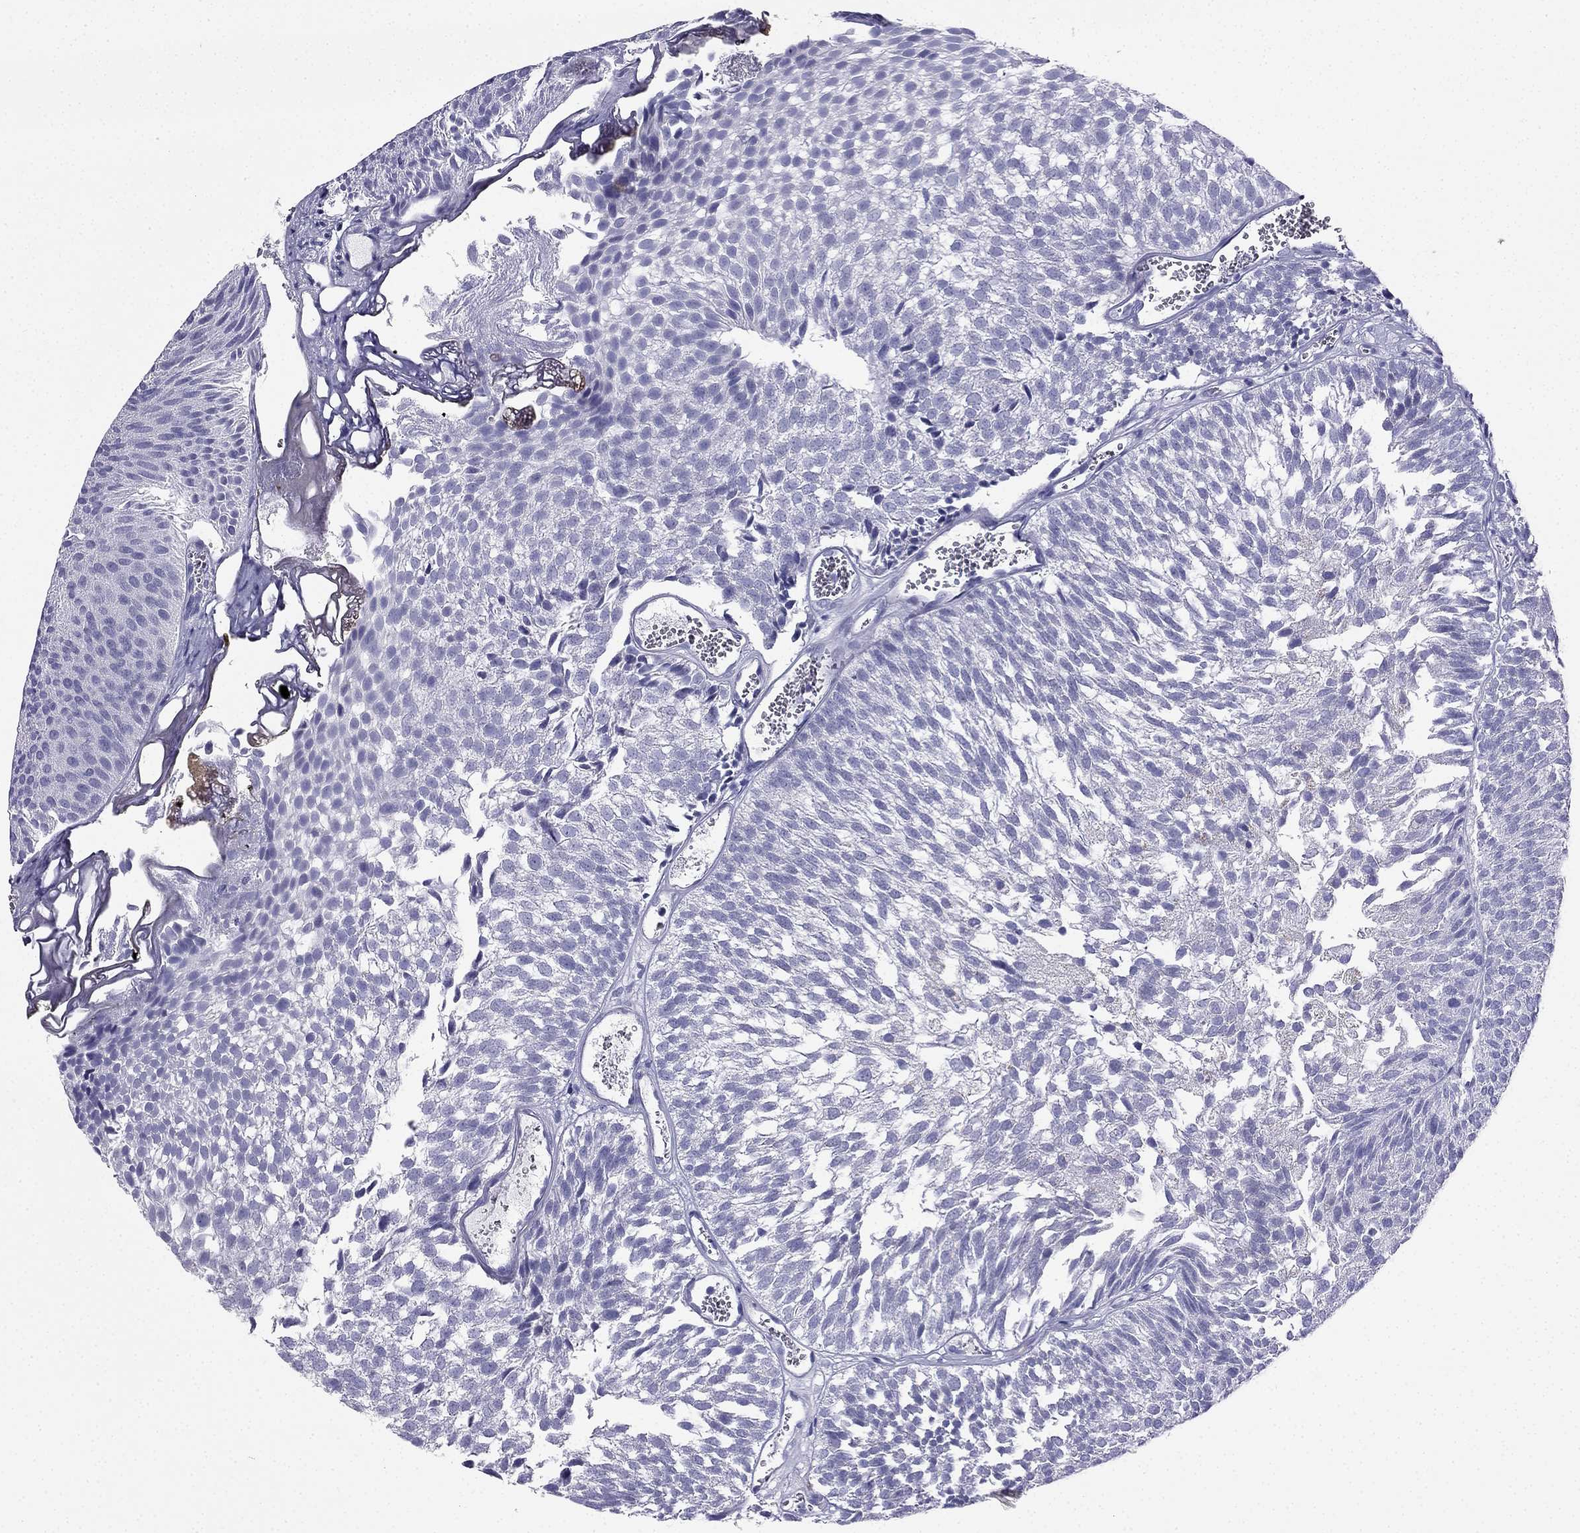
{"staining": {"intensity": "negative", "quantity": "none", "location": "none"}, "tissue": "urothelial cancer", "cell_type": "Tumor cells", "image_type": "cancer", "snomed": [{"axis": "morphology", "description": "Urothelial carcinoma, Low grade"}, {"axis": "topography", "description": "Urinary bladder"}], "caption": "Low-grade urothelial carcinoma was stained to show a protein in brown. There is no significant positivity in tumor cells.", "gene": "SLC18A2", "patient": {"sex": "male", "age": 52}}